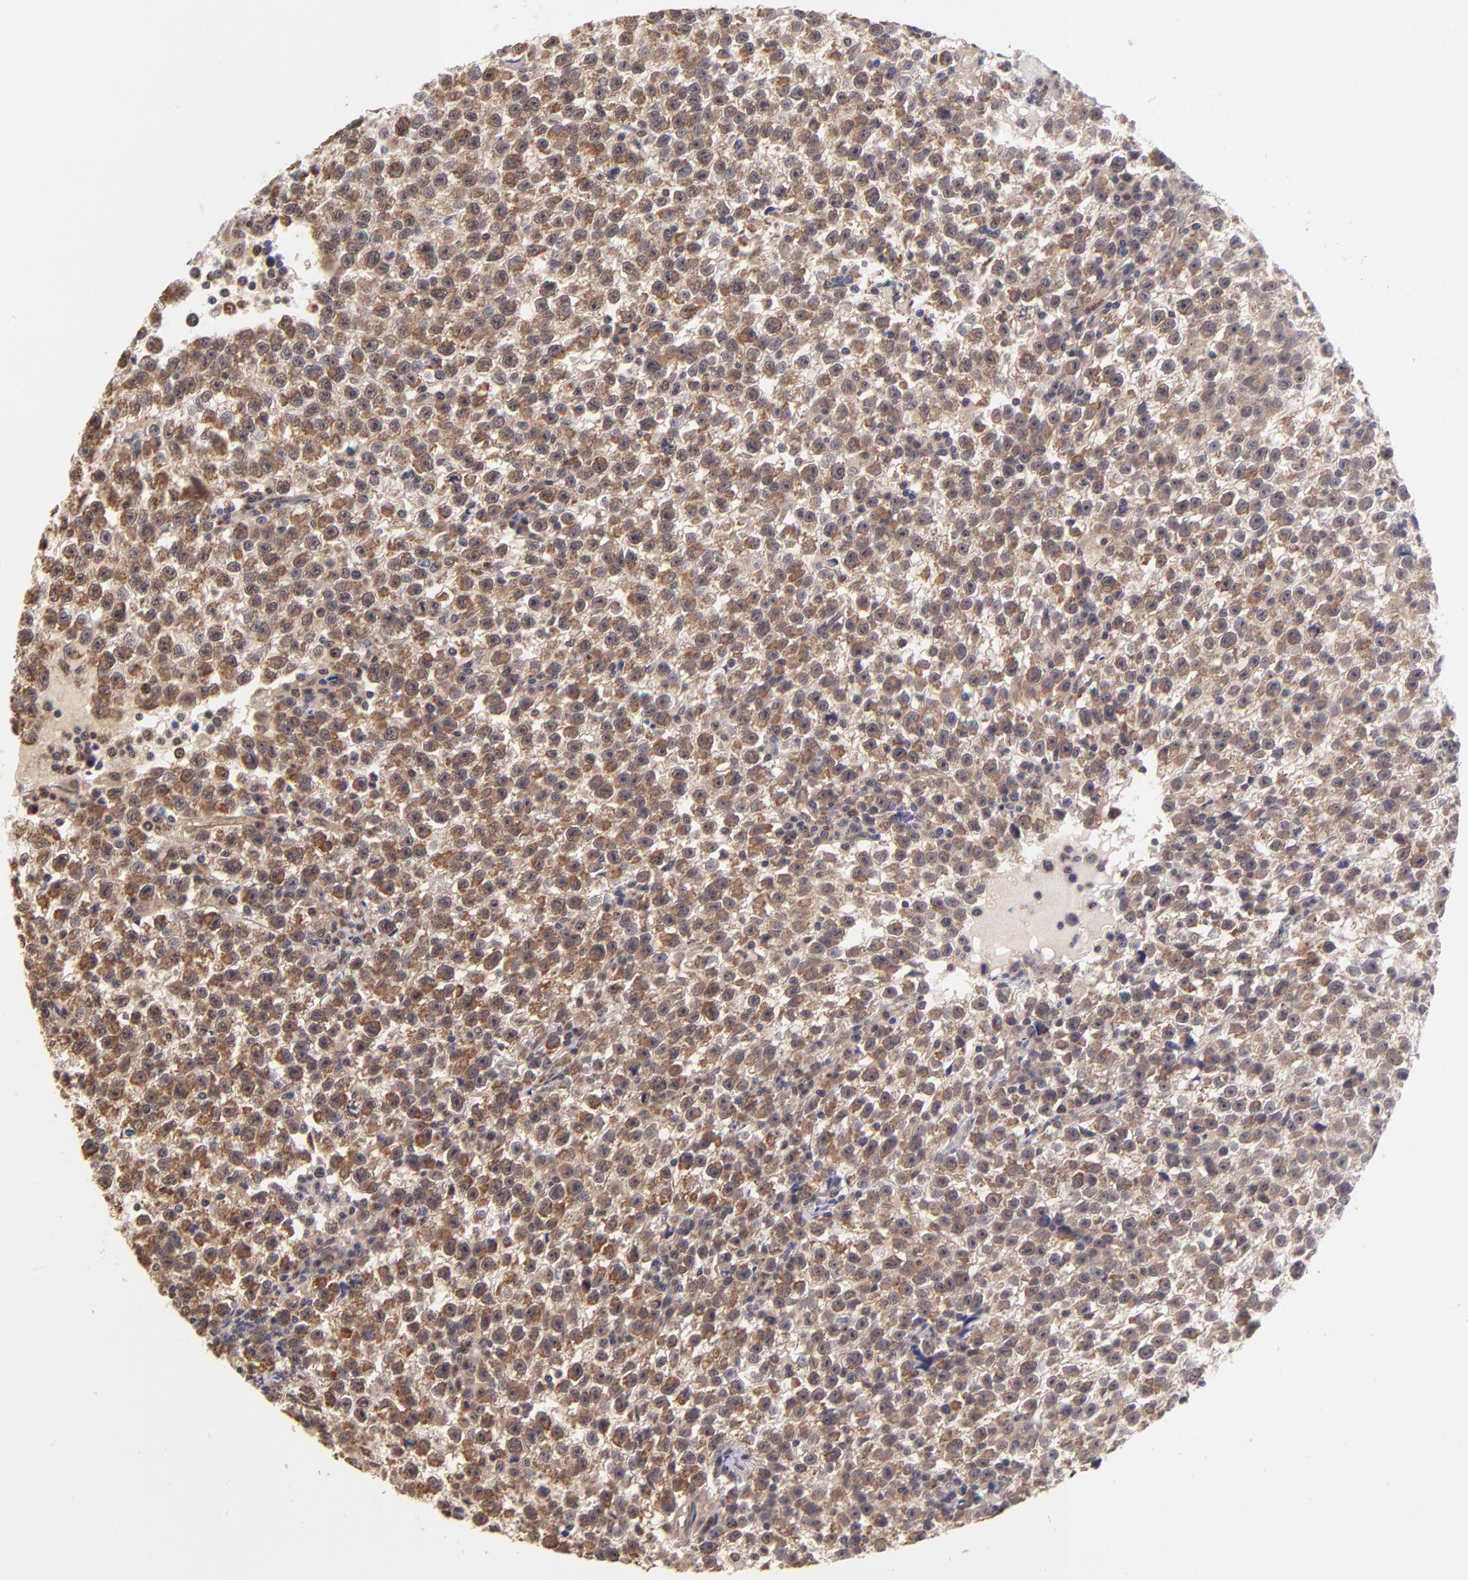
{"staining": {"intensity": "strong", "quantity": ">75%", "location": "cytoplasmic/membranous"}, "tissue": "testis cancer", "cell_type": "Tumor cells", "image_type": "cancer", "snomed": [{"axis": "morphology", "description": "Seminoma, NOS"}, {"axis": "topography", "description": "Testis"}], "caption": "IHC (DAB) staining of testis cancer reveals strong cytoplasmic/membranous protein positivity in approximately >75% of tumor cells.", "gene": "UBE2H", "patient": {"sex": "male", "age": 35}}